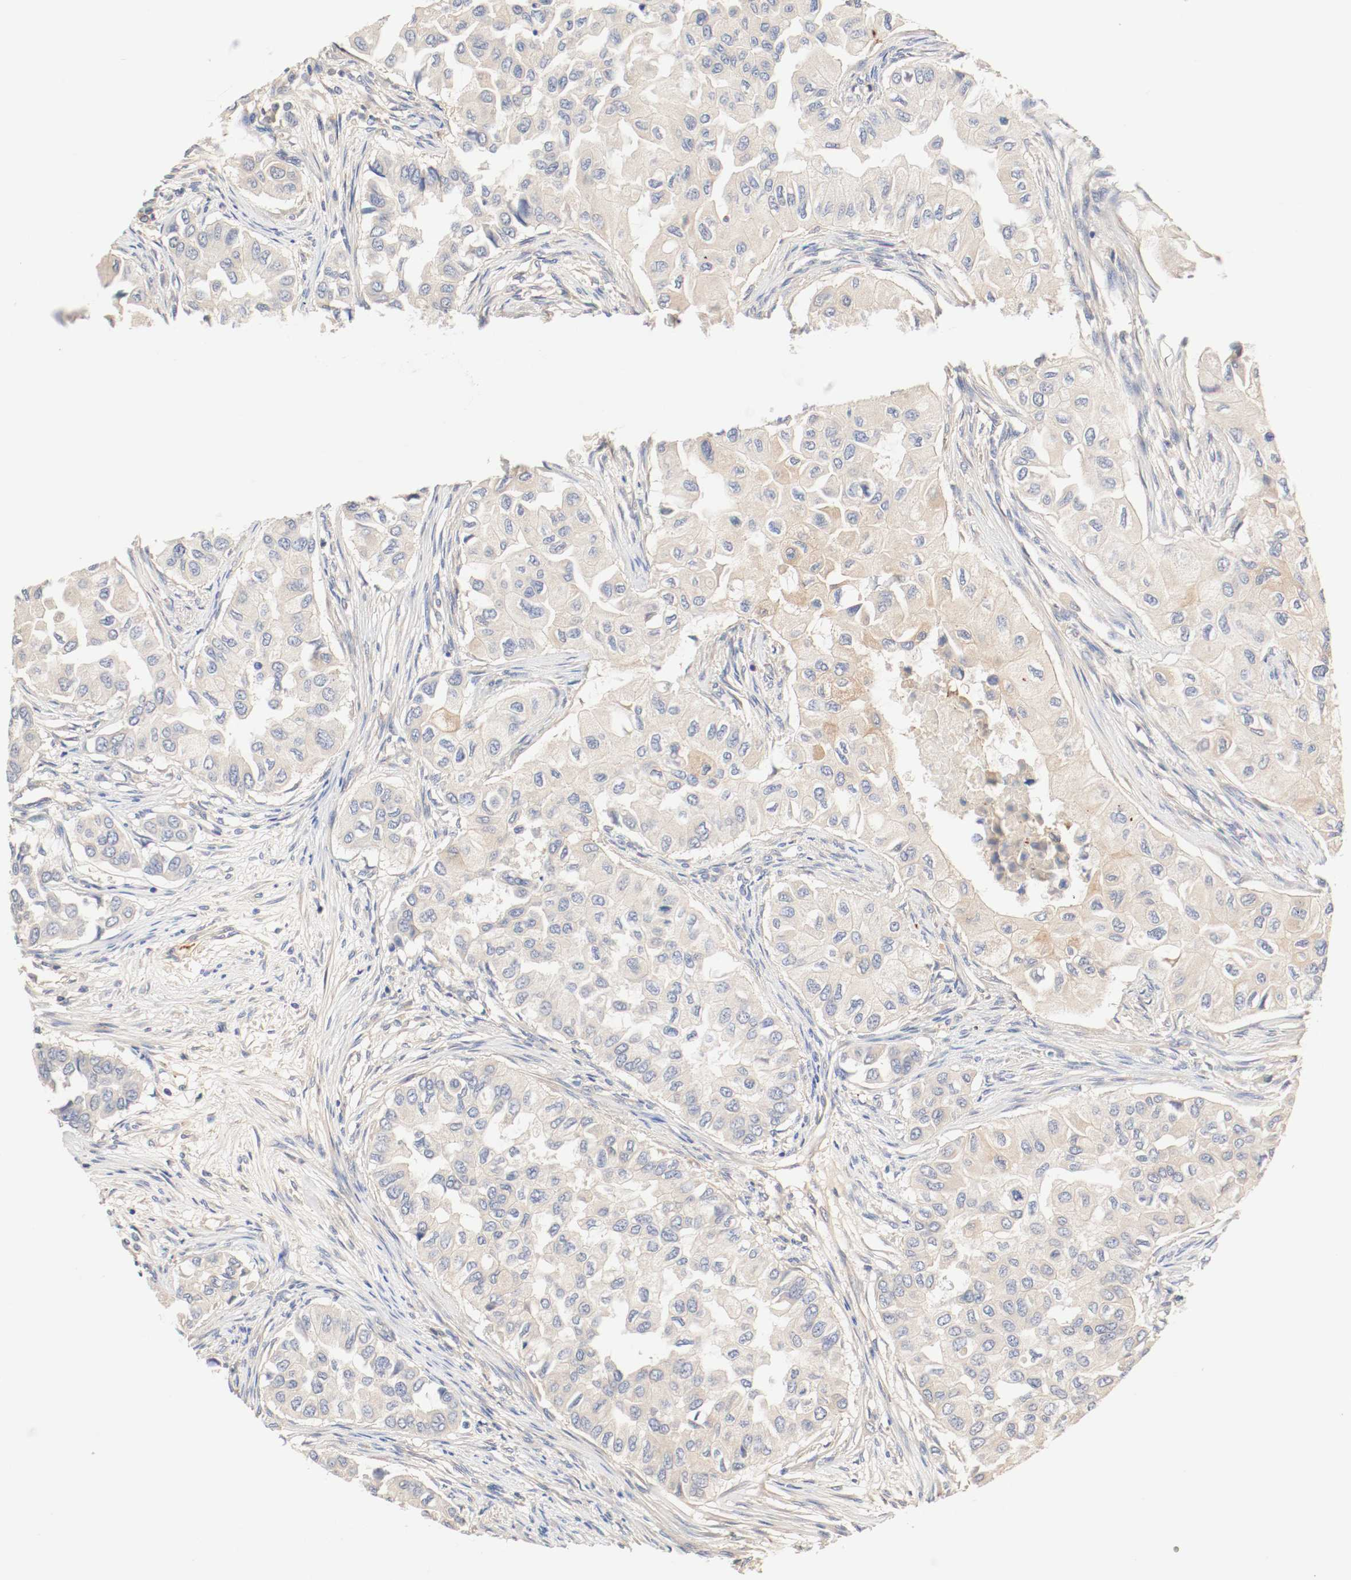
{"staining": {"intensity": "moderate", "quantity": "25%-75%", "location": "cytoplasmic/membranous"}, "tissue": "breast cancer", "cell_type": "Tumor cells", "image_type": "cancer", "snomed": [{"axis": "morphology", "description": "Normal tissue, NOS"}, {"axis": "morphology", "description": "Duct carcinoma"}, {"axis": "topography", "description": "Breast"}], "caption": "Immunohistochemical staining of human breast cancer displays moderate cytoplasmic/membranous protein expression in about 25%-75% of tumor cells.", "gene": "GIT1", "patient": {"sex": "female", "age": 49}}